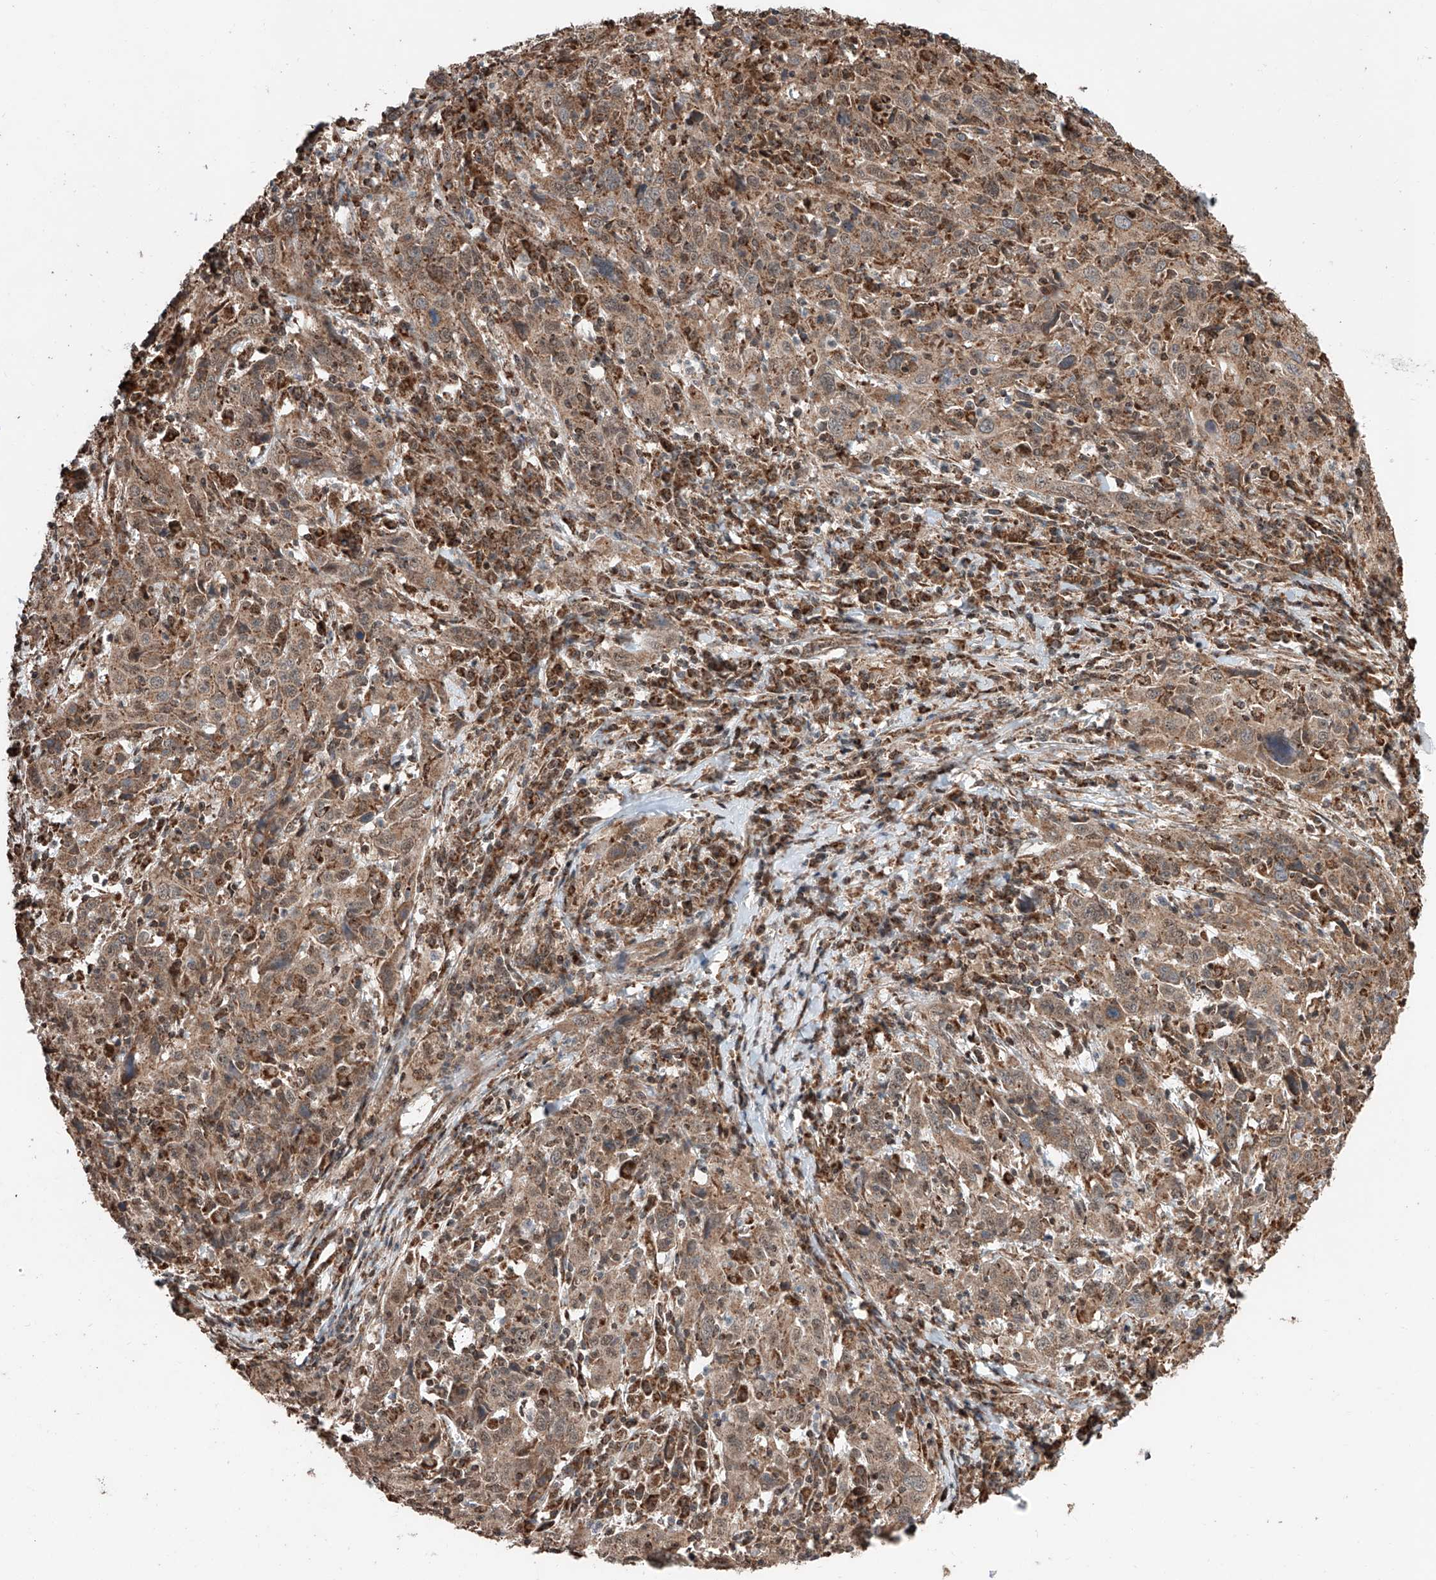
{"staining": {"intensity": "moderate", "quantity": ">75%", "location": "cytoplasmic/membranous,nuclear"}, "tissue": "cervical cancer", "cell_type": "Tumor cells", "image_type": "cancer", "snomed": [{"axis": "morphology", "description": "Squamous cell carcinoma, NOS"}, {"axis": "topography", "description": "Cervix"}], "caption": "Cervical squamous cell carcinoma tissue shows moderate cytoplasmic/membranous and nuclear staining in approximately >75% of tumor cells The protein of interest is shown in brown color, while the nuclei are stained blue.", "gene": "ZNF445", "patient": {"sex": "female", "age": 46}}